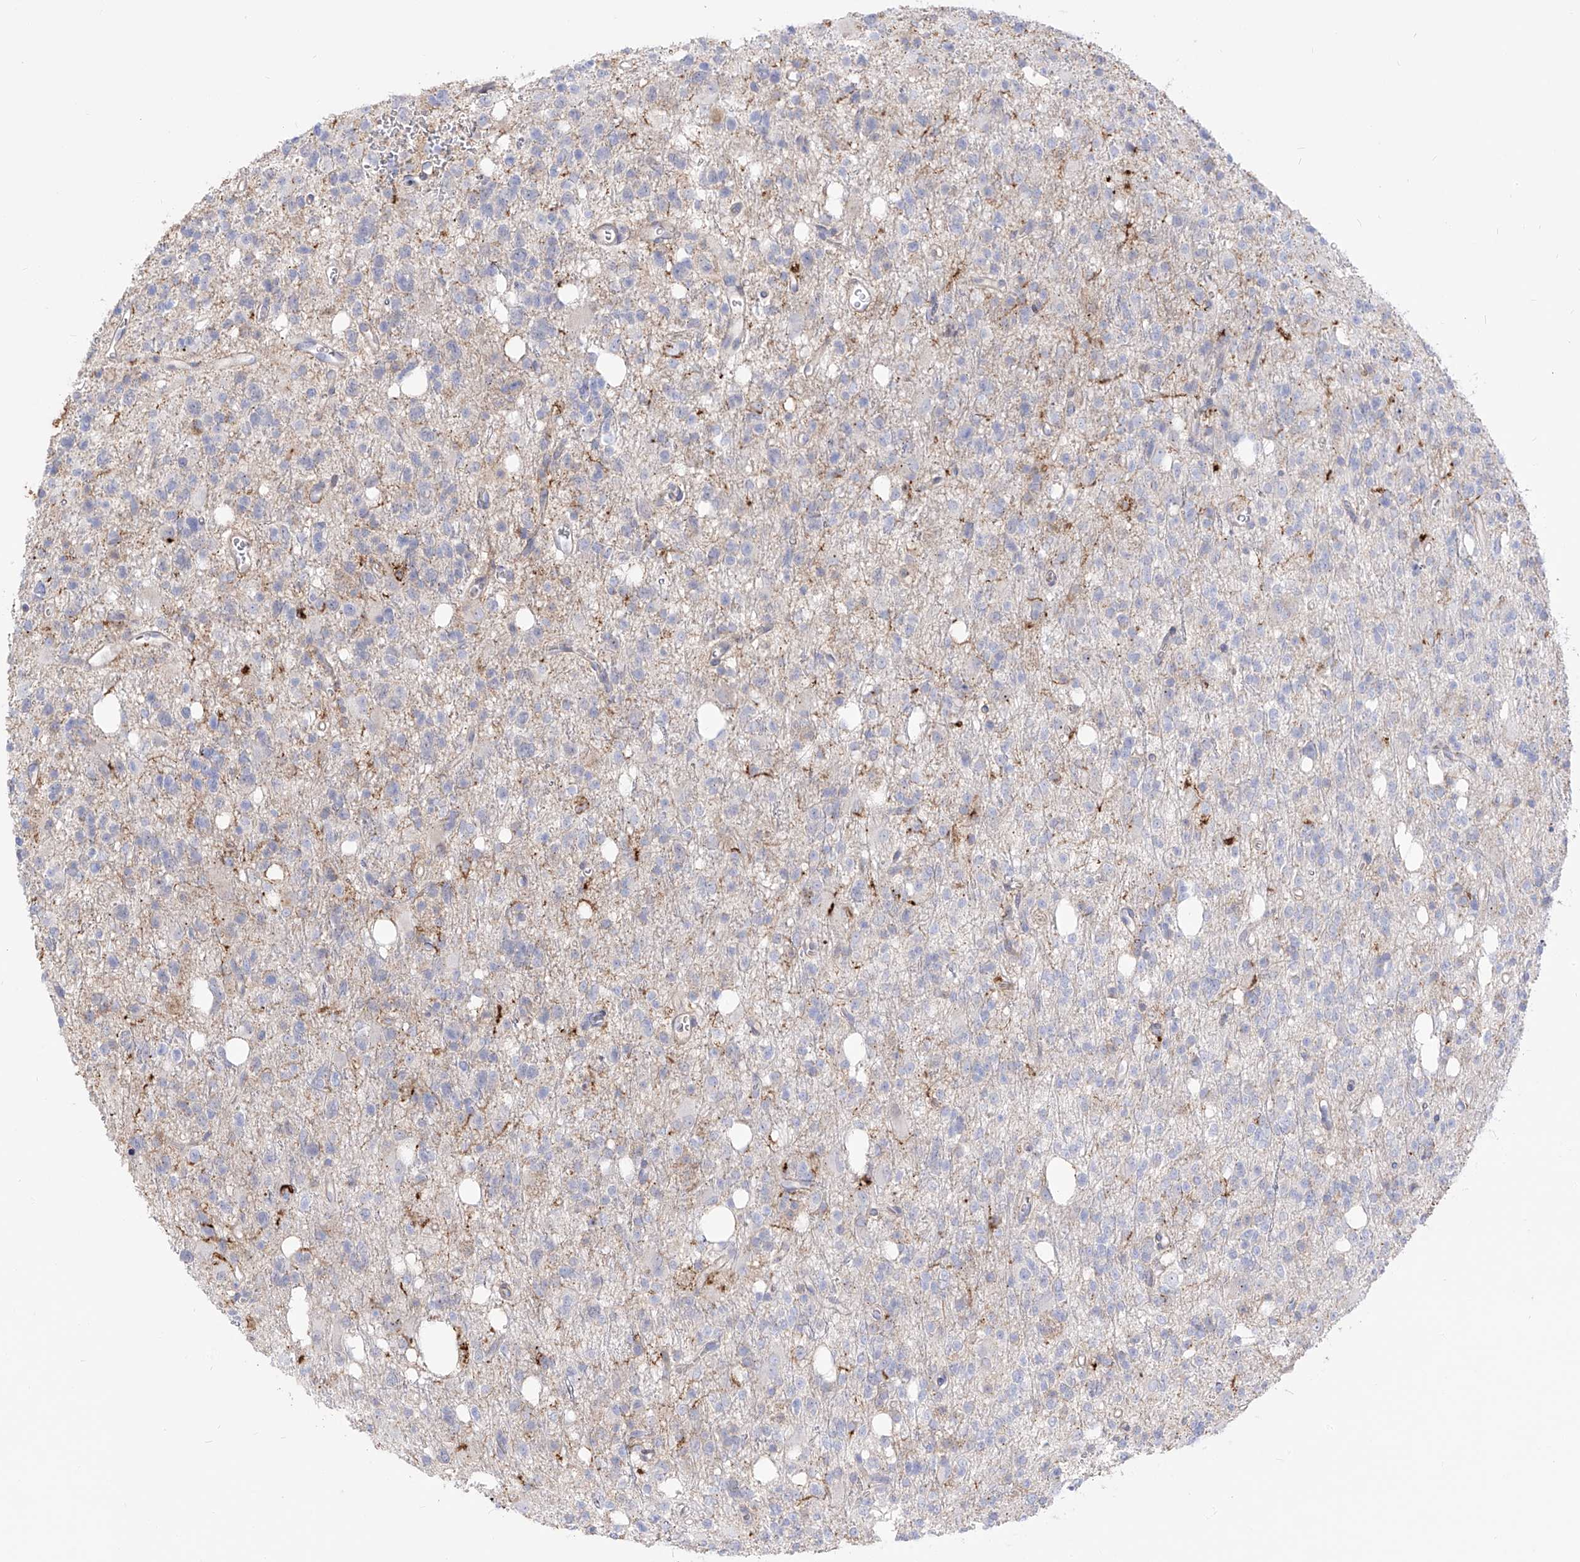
{"staining": {"intensity": "negative", "quantity": "none", "location": "none"}, "tissue": "glioma", "cell_type": "Tumor cells", "image_type": "cancer", "snomed": [{"axis": "morphology", "description": "Glioma, malignant, High grade"}, {"axis": "topography", "description": "Brain"}], "caption": "This micrograph is of malignant glioma (high-grade) stained with immunohistochemistry (IHC) to label a protein in brown with the nuclei are counter-stained blue. There is no expression in tumor cells.", "gene": "ZGRF1", "patient": {"sex": "female", "age": 62}}